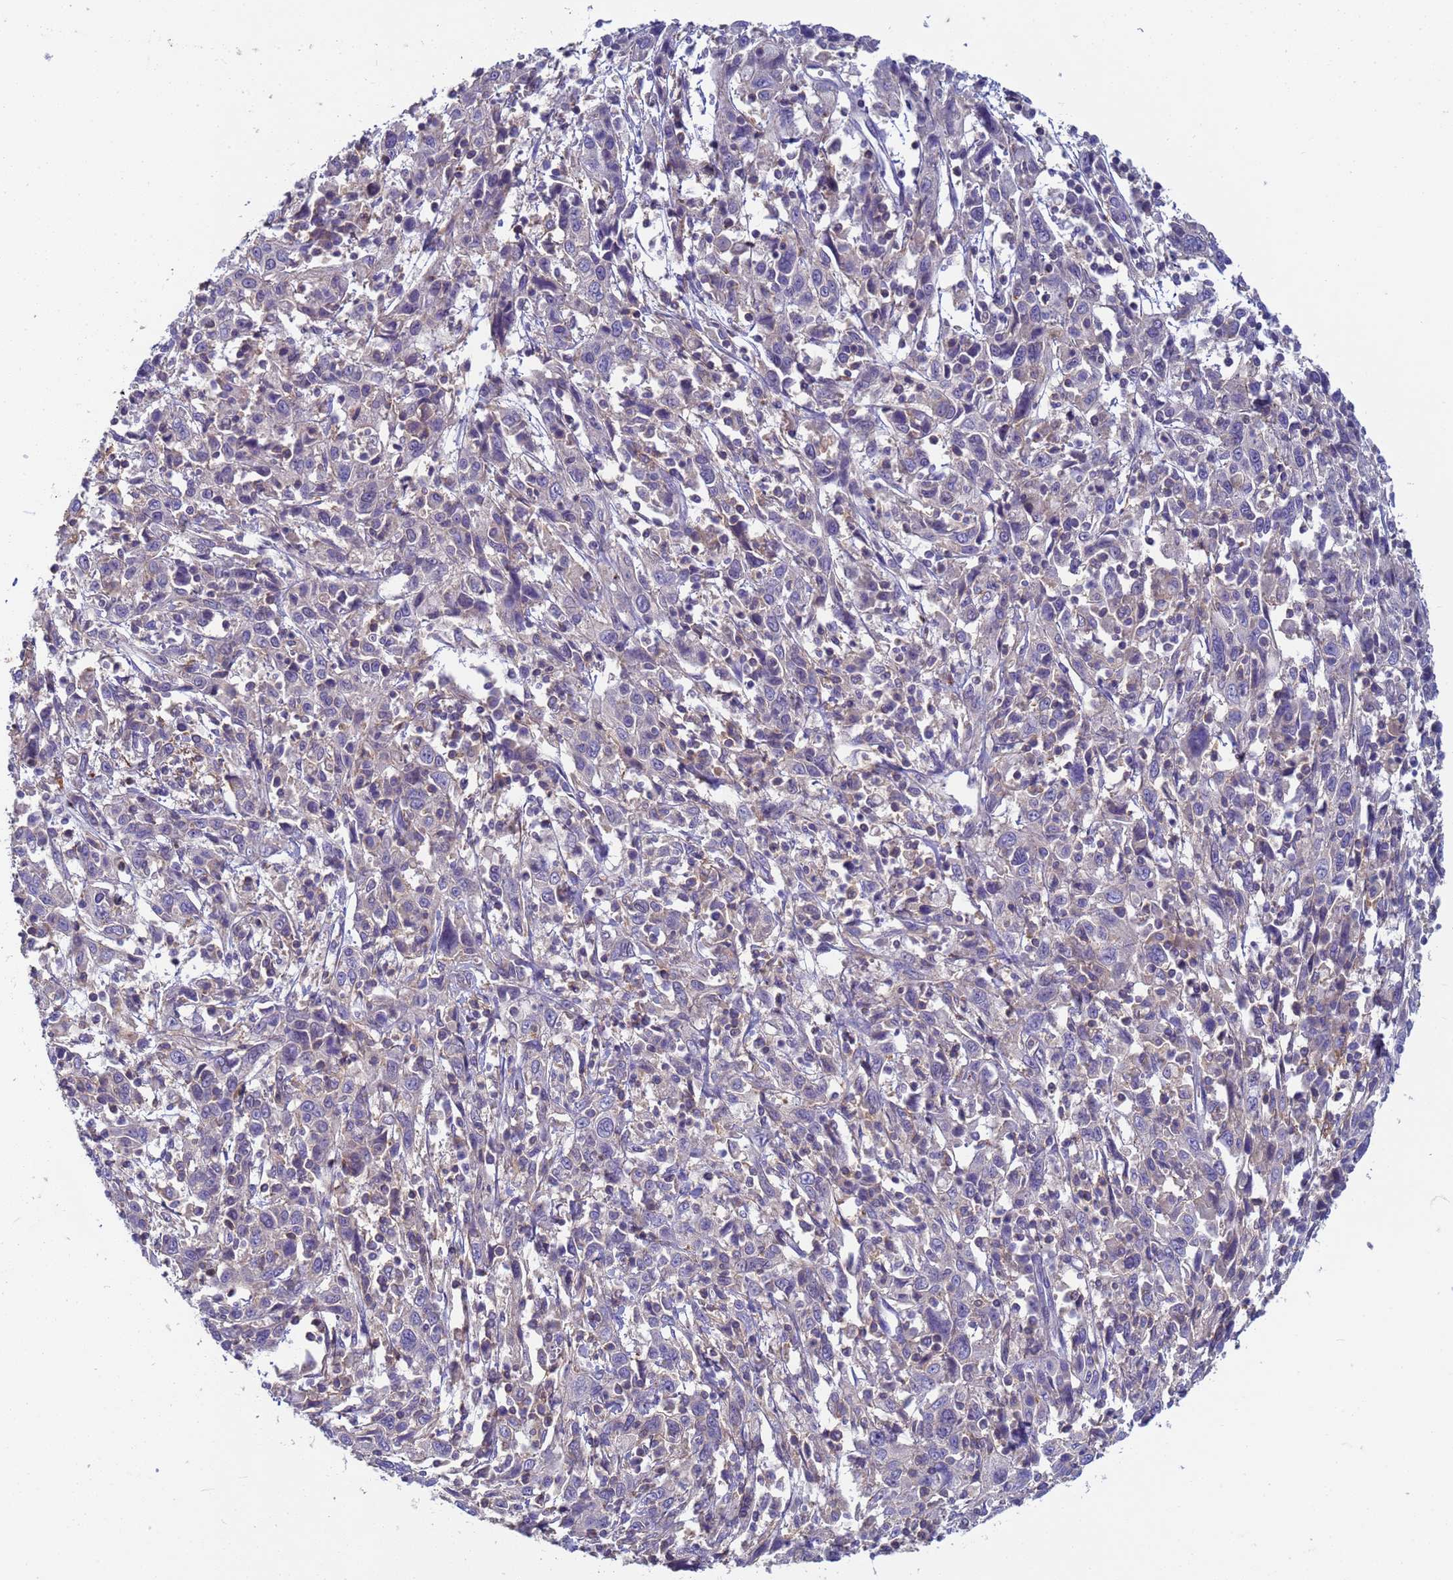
{"staining": {"intensity": "negative", "quantity": "none", "location": "none"}, "tissue": "cervical cancer", "cell_type": "Tumor cells", "image_type": "cancer", "snomed": [{"axis": "morphology", "description": "Squamous cell carcinoma, NOS"}, {"axis": "topography", "description": "Cervix"}], "caption": "IHC micrograph of cervical cancer stained for a protein (brown), which exhibits no staining in tumor cells.", "gene": "KLHL13", "patient": {"sex": "female", "age": 46}}